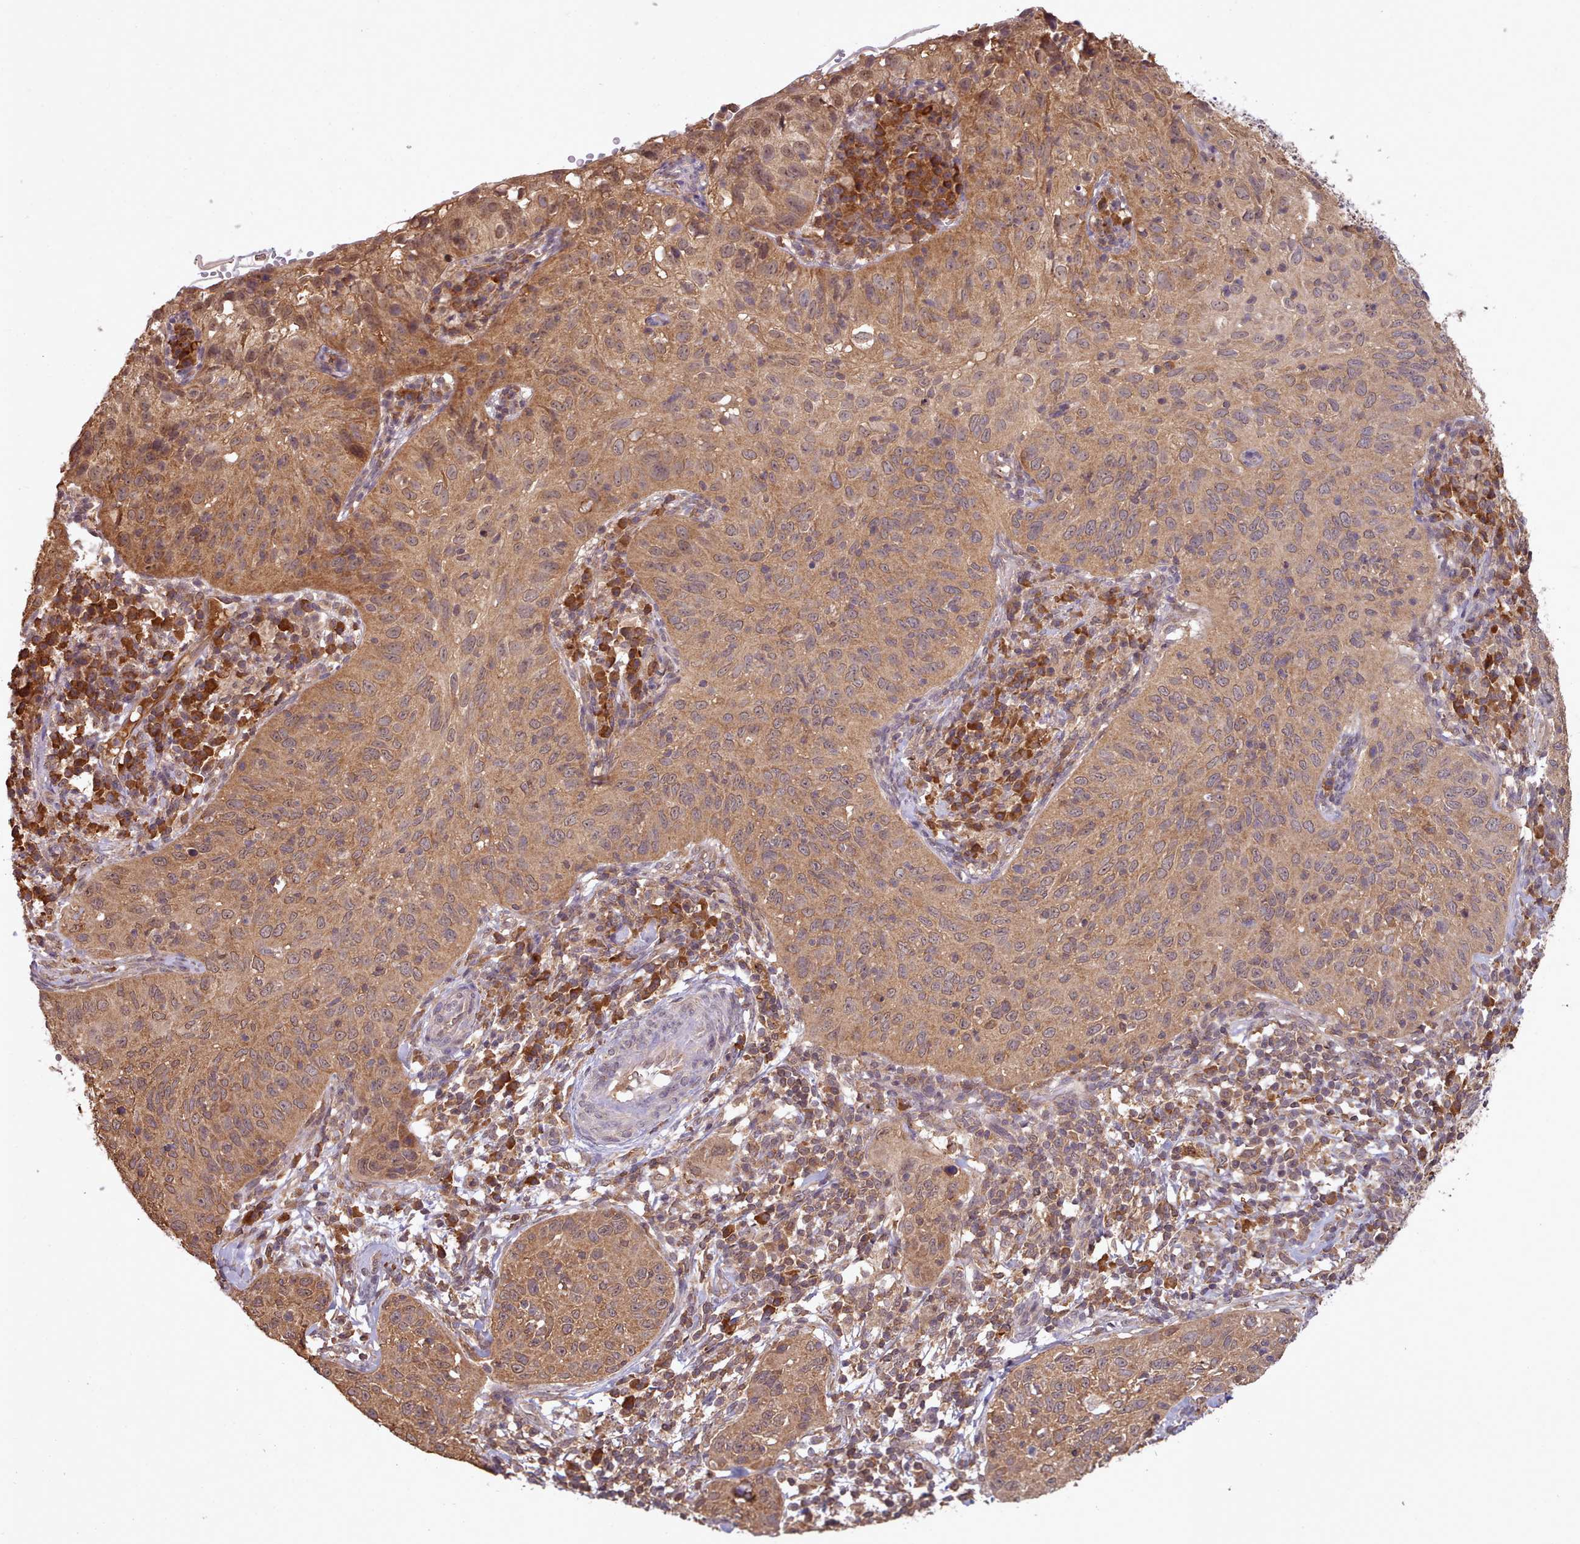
{"staining": {"intensity": "moderate", "quantity": ">75%", "location": "cytoplasmic/membranous"}, "tissue": "cervical cancer", "cell_type": "Tumor cells", "image_type": "cancer", "snomed": [{"axis": "morphology", "description": "Squamous cell carcinoma, NOS"}, {"axis": "topography", "description": "Cervix"}], "caption": "Cervical cancer (squamous cell carcinoma) stained with a protein marker shows moderate staining in tumor cells.", "gene": "PIP4P1", "patient": {"sex": "female", "age": 30}}